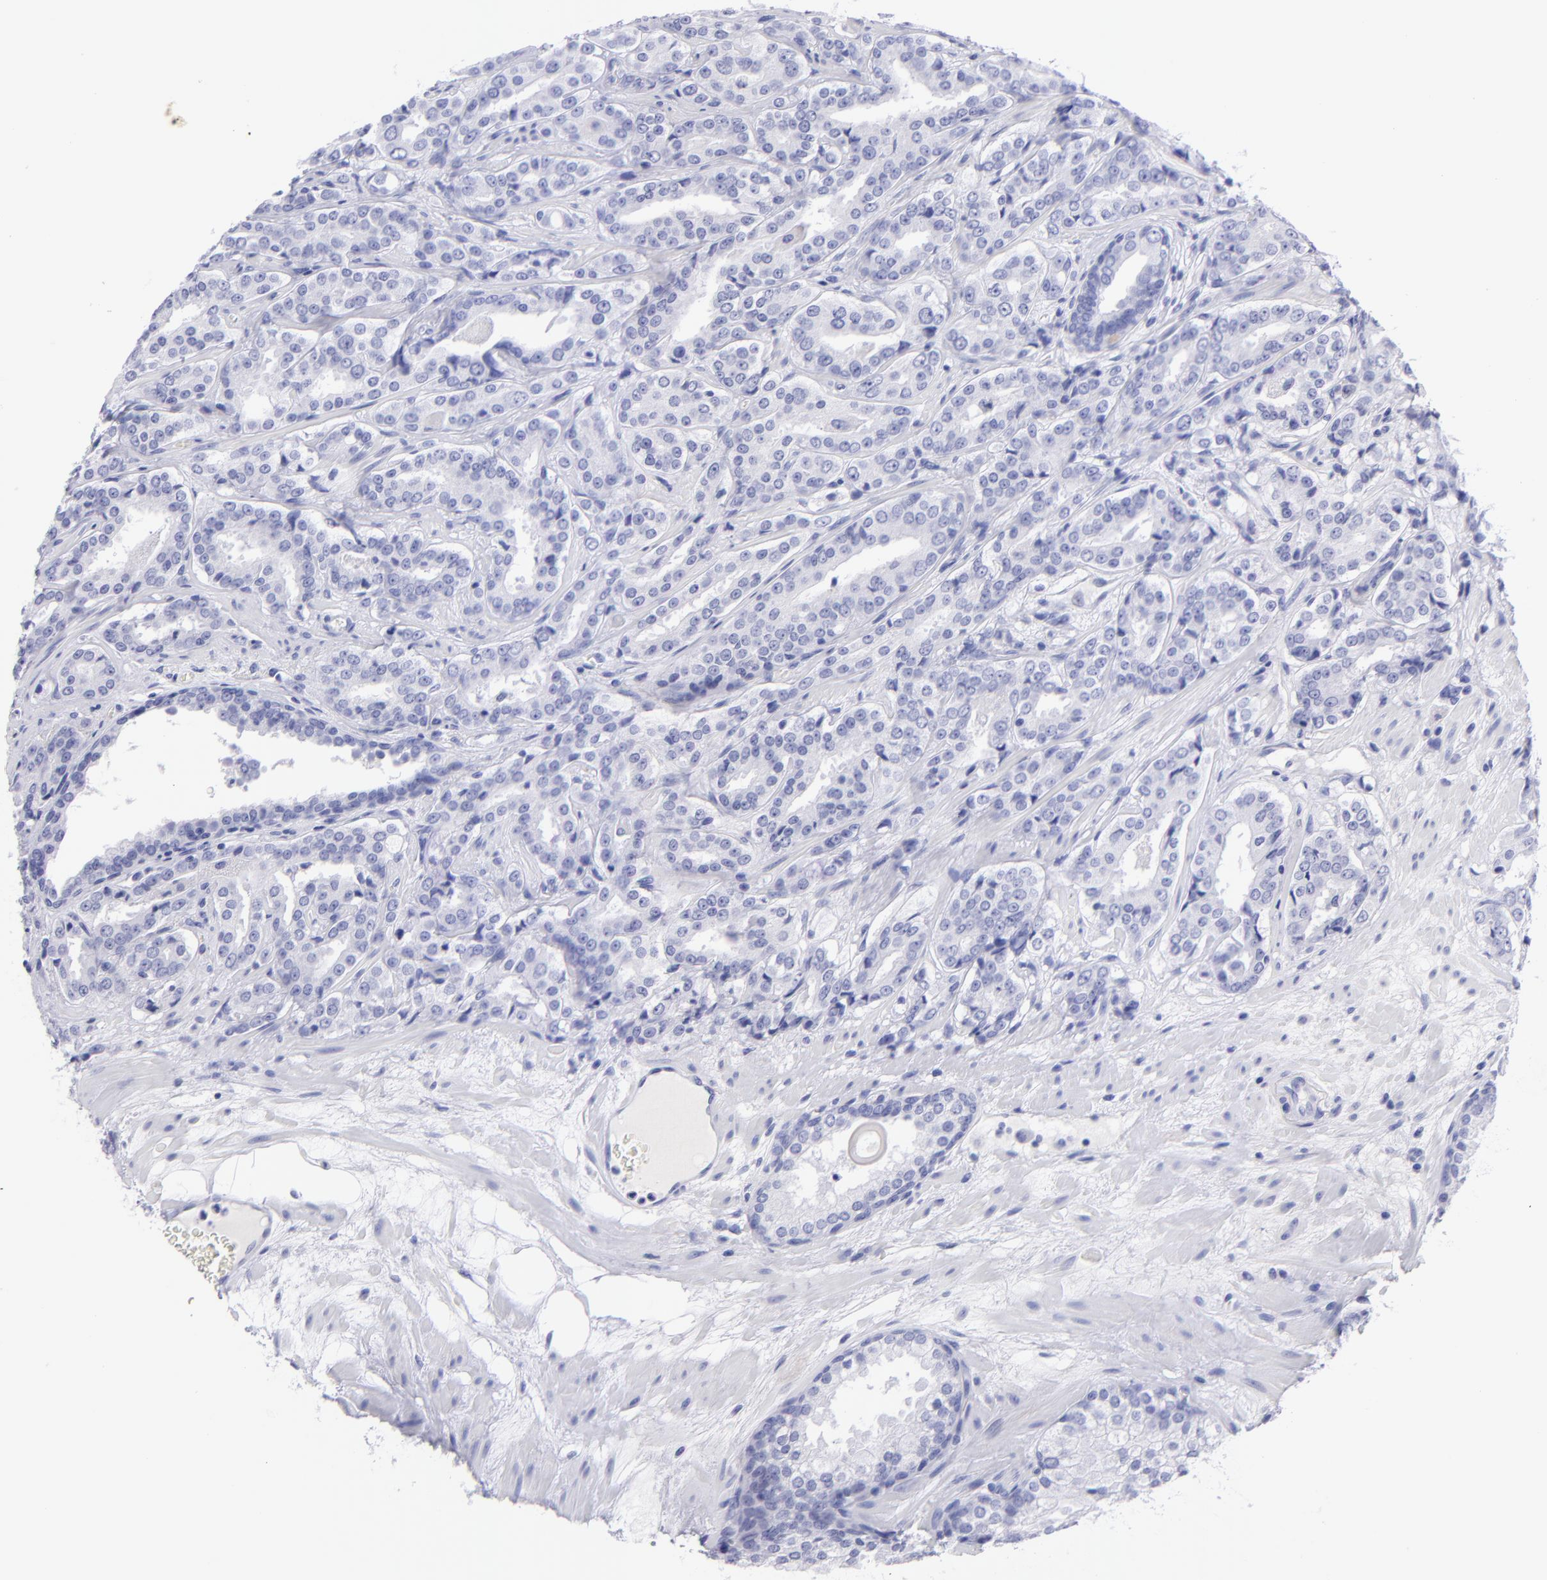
{"staining": {"intensity": "negative", "quantity": "none", "location": "none"}, "tissue": "prostate cancer", "cell_type": "Tumor cells", "image_type": "cancer", "snomed": [{"axis": "morphology", "description": "Adenocarcinoma, Medium grade"}, {"axis": "topography", "description": "Prostate"}], "caption": "Tumor cells are negative for brown protein staining in medium-grade adenocarcinoma (prostate).", "gene": "CNP", "patient": {"sex": "male", "age": 60}}